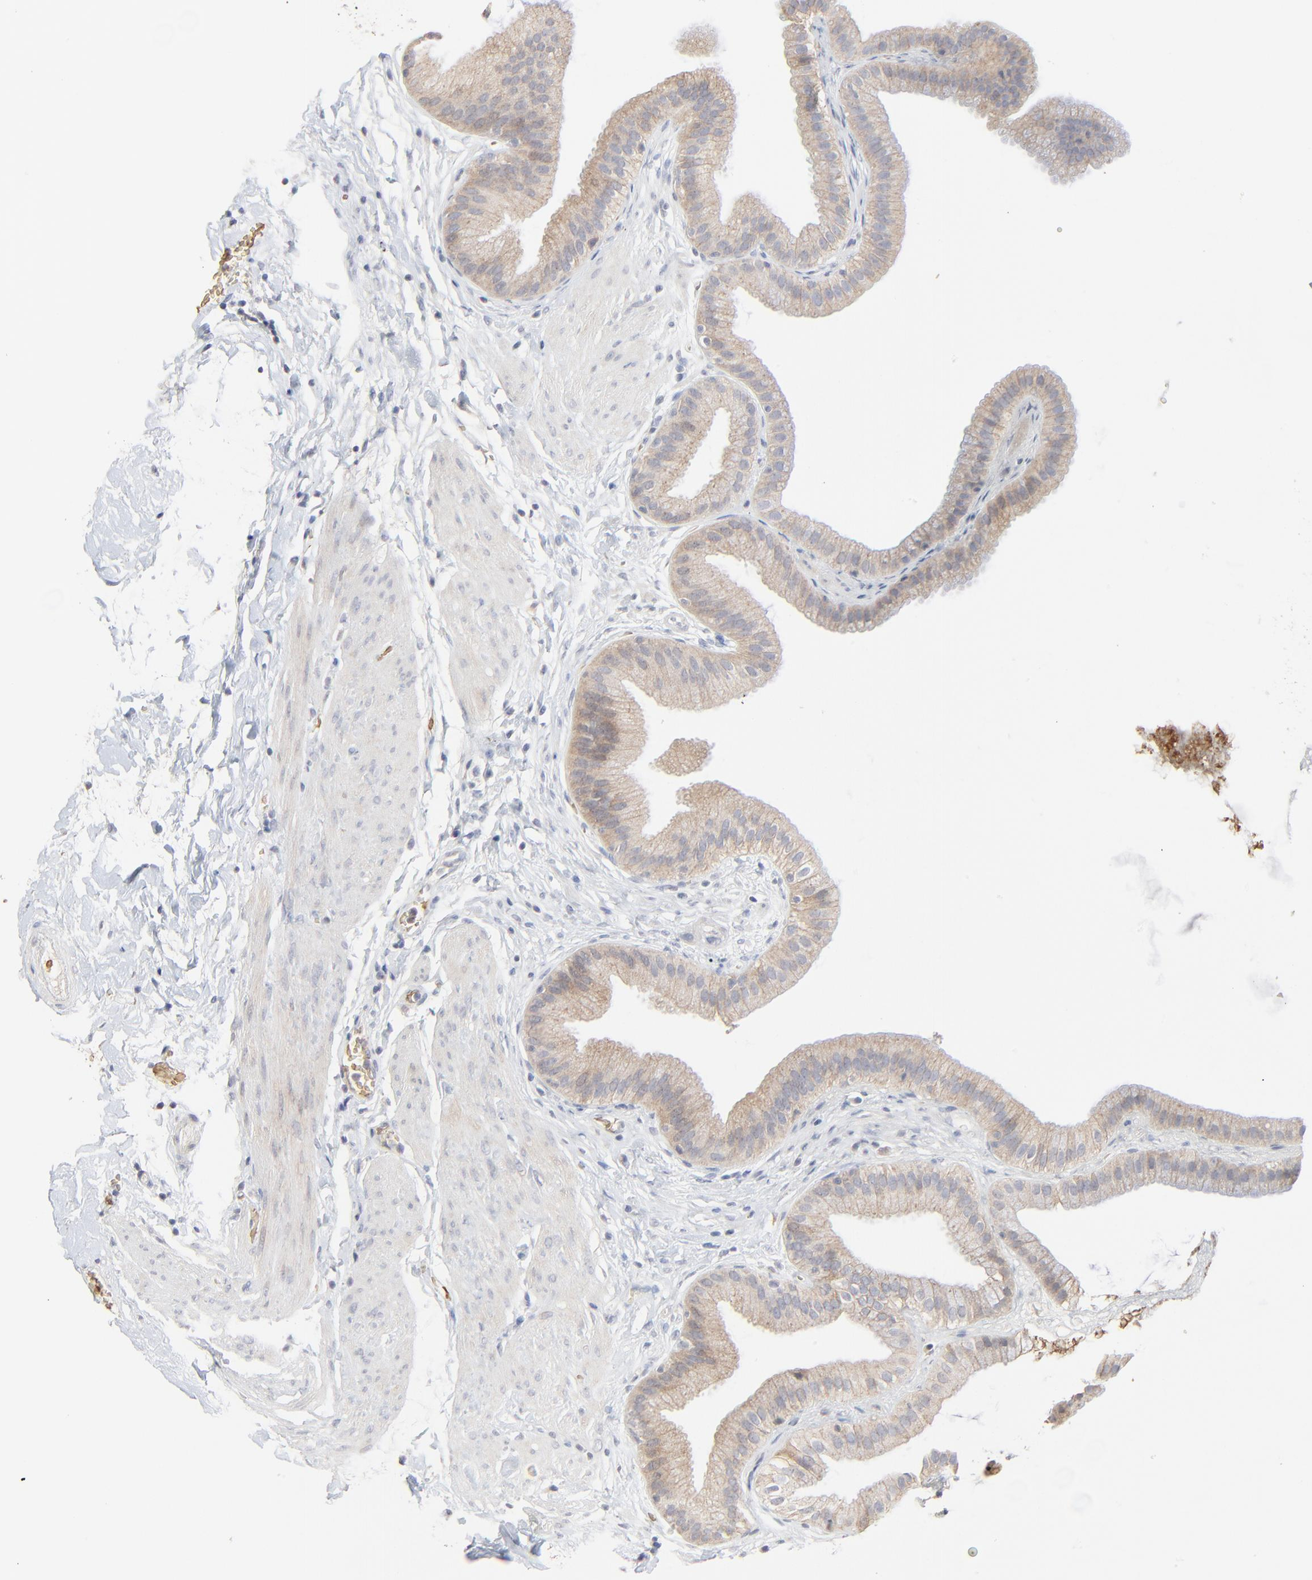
{"staining": {"intensity": "weak", "quantity": ">75%", "location": "cytoplasmic/membranous"}, "tissue": "gallbladder", "cell_type": "Glandular cells", "image_type": "normal", "snomed": [{"axis": "morphology", "description": "Normal tissue, NOS"}, {"axis": "topography", "description": "Gallbladder"}], "caption": "A high-resolution photomicrograph shows immunohistochemistry staining of unremarkable gallbladder, which displays weak cytoplasmic/membranous positivity in approximately >75% of glandular cells. The staining was performed using DAB, with brown indicating positive protein expression. Nuclei are stained blue with hematoxylin.", "gene": "FANCB", "patient": {"sex": "female", "age": 63}}